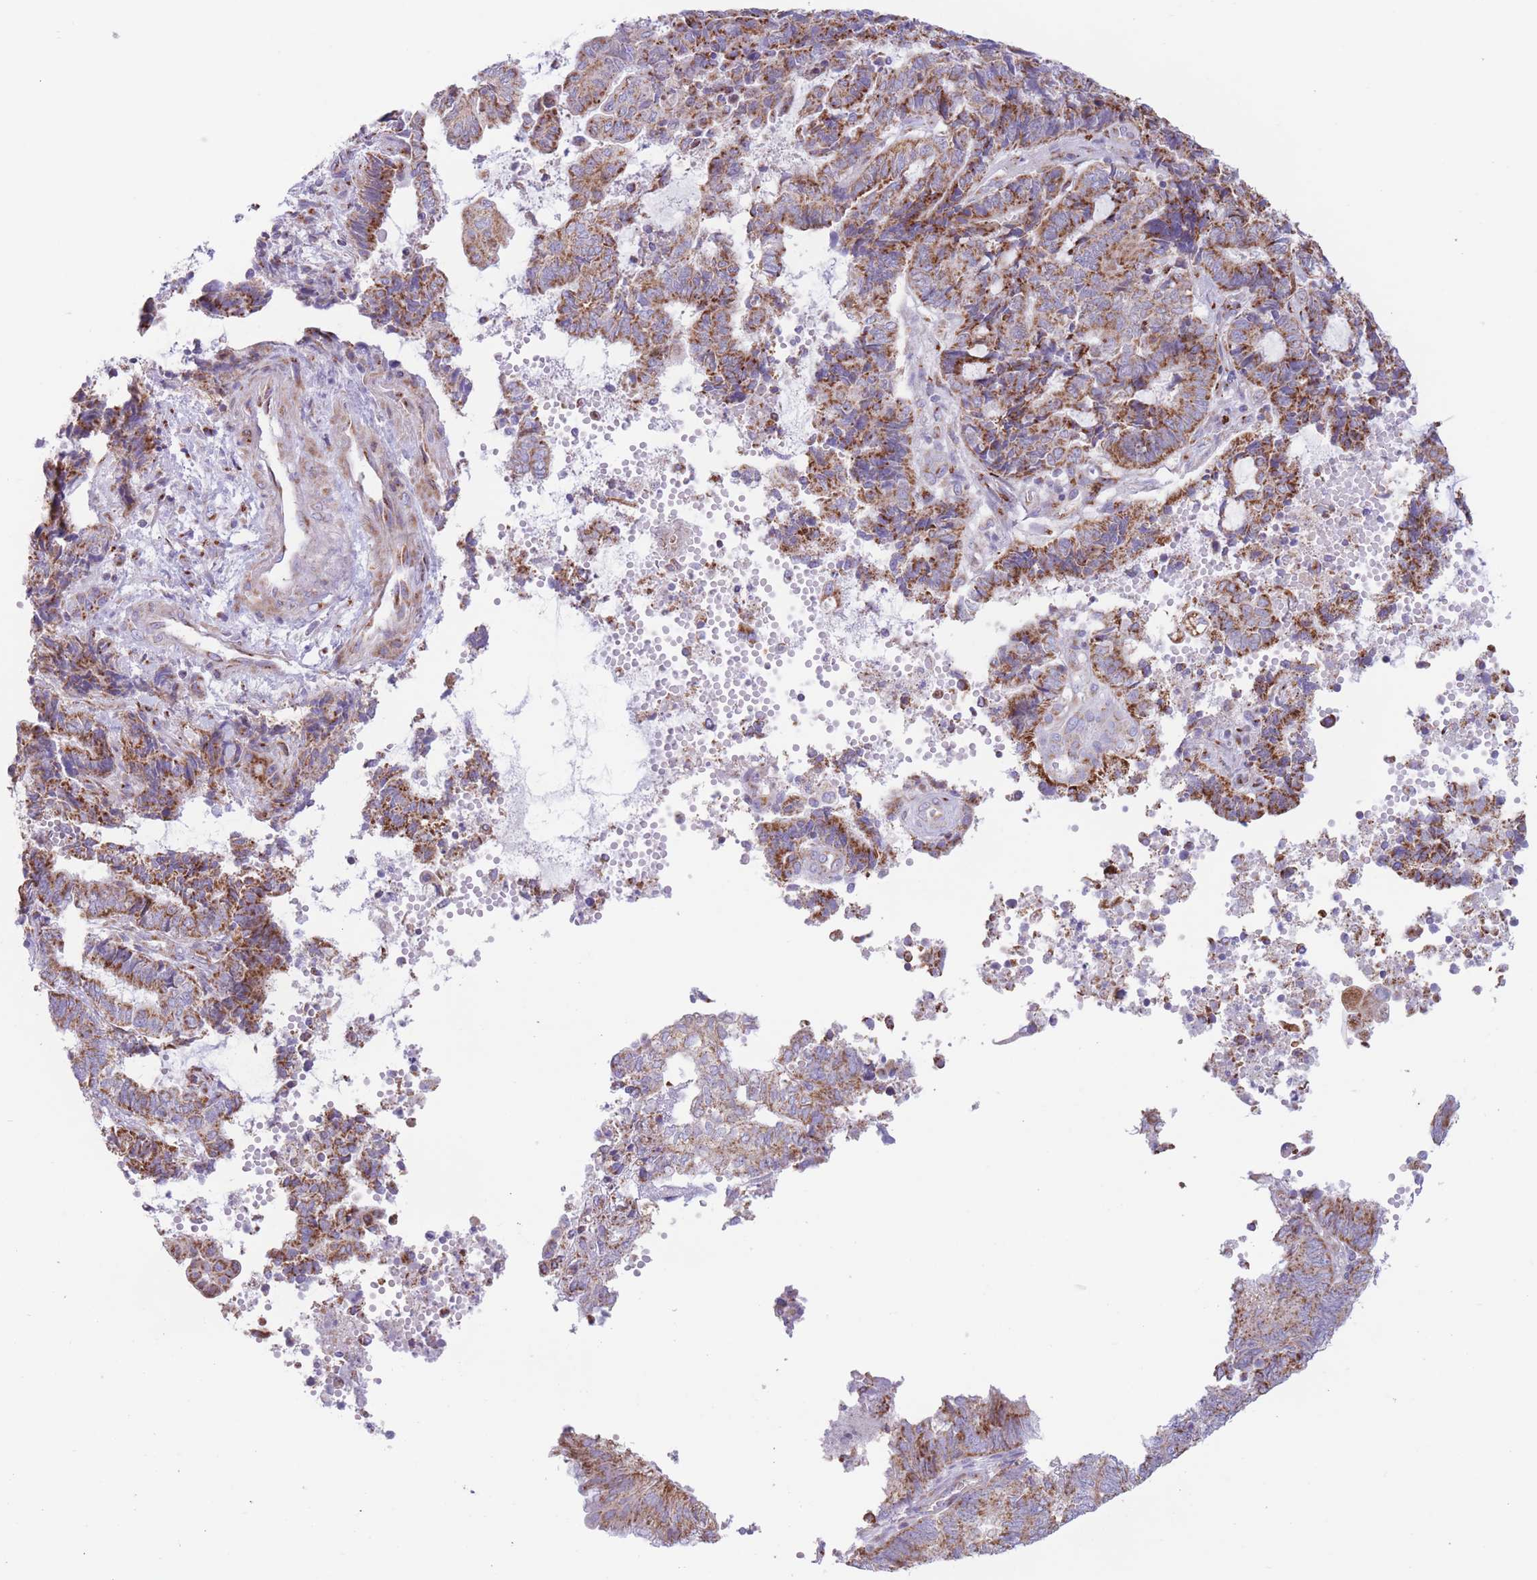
{"staining": {"intensity": "strong", "quantity": "25%-75%", "location": "cytoplasmic/membranous"}, "tissue": "endometrial cancer", "cell_type": "Tumor cells", "image_type": "cancer", "snomed": [{"axis": "morphology", "description": "Adenocarcinoma, NOS"}, {"axis": "topography", "description": "Uterus"}, {"axis": "topography", "description": "Endometrium"}], "caption": "Human endometrial cancer stained for a protein (brown) shows strong cytoplasmic/membranous positive staining in about 25%-75% of tumor cells.", "gene": "MPND", "patient": {"sex": "female", "age": 70}}